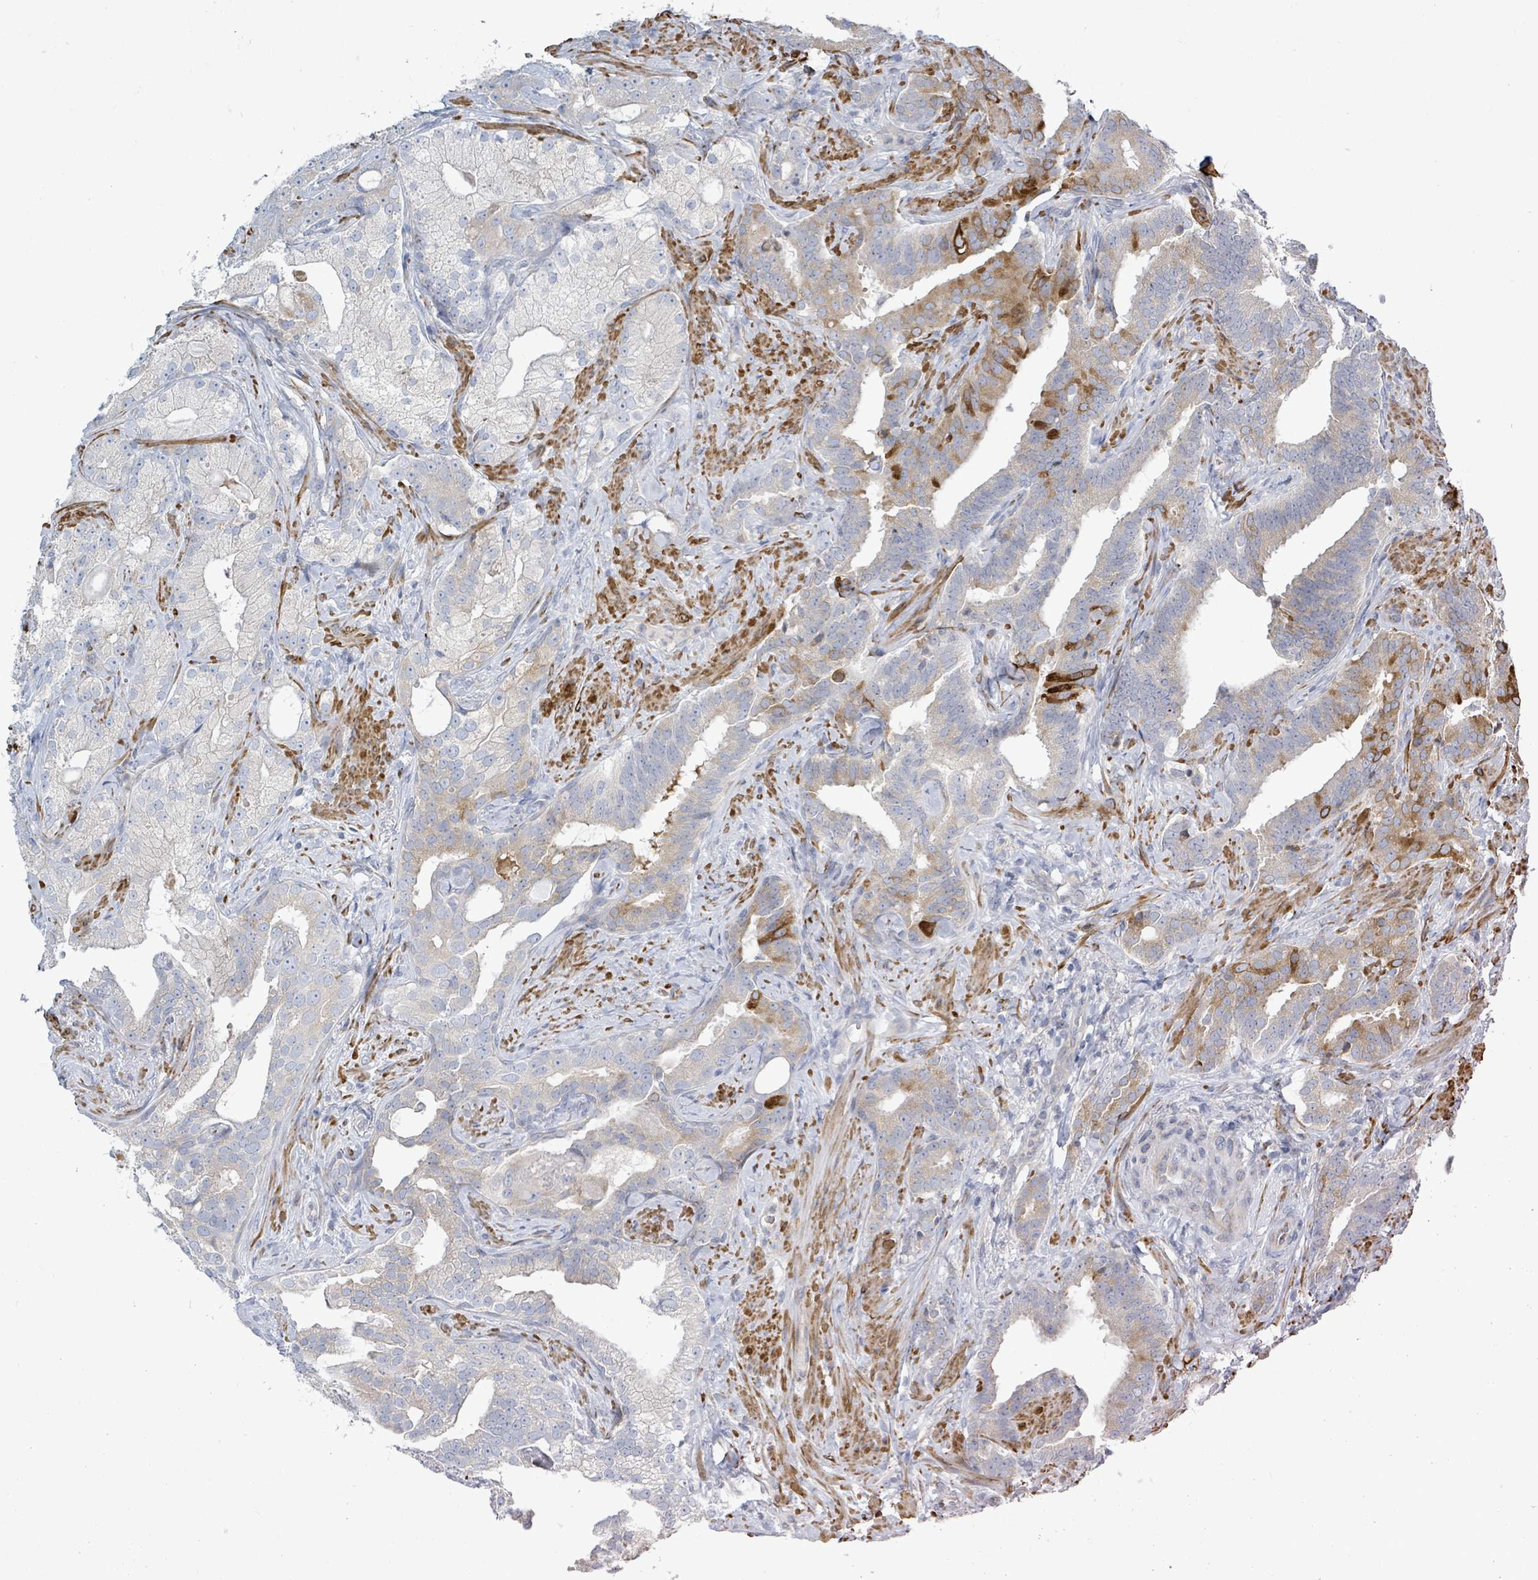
{"staining": {"intensity": "weak", "quantity": "25%-75%", "location": "cytoplasmic/membranous"}, "tissue": "prostate cancer", "cell_type": "Tumor cells", "image_type": "cancer", "snomed": [{"axis": "morphology", "description": "Adenocarcinoma, High grade"}, {"axis": "topography", "description": "Prostate"}], "caption": "The micrograph reveals immunohistochemical staining of prostate adenocarcinoma (high-grade). There is weak cytoplasmic/membranous expression is seen in approximately 25%-75% of tumor cells.", "gene": "SIRPB1", "patient": {"sex": "male", "age": 64}}